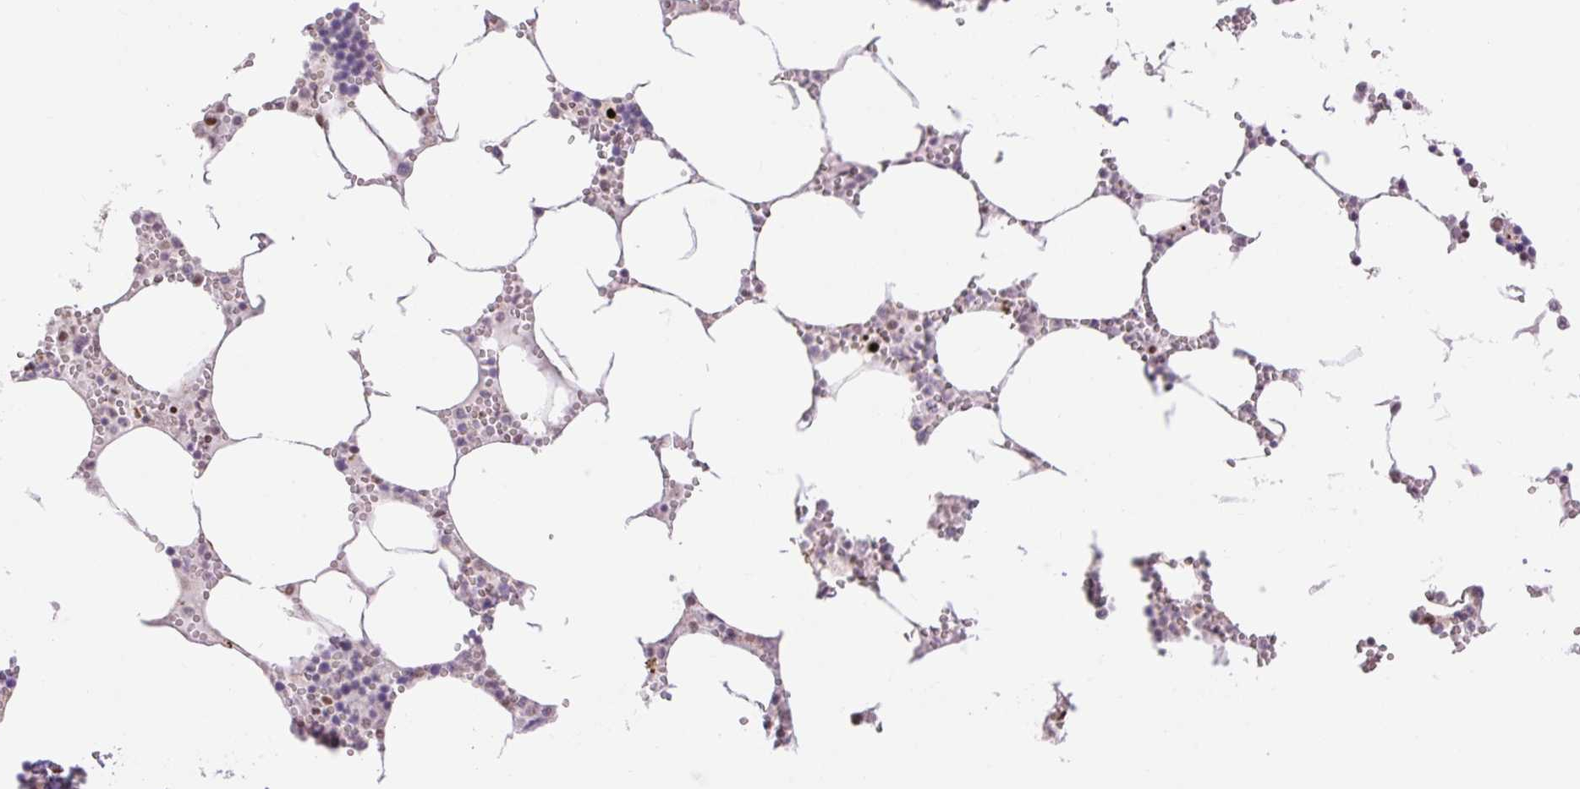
{"staining": {"intensity": "moderate", "quantity": "<25%", "location": "nuclear"}, "tissue": "bone marrow", "cell_type": "Hematopoietic cells", "image_type": "normal", "snomed": [{"axis": "morphology", "description": "Normal tissue, NOS"}, {"axis": "topography", "description": "Bone marrow"}], "caption": "Benign bone marrow demonstrates moderate nuclear staining in about <25% of hematopoietic cells, visualized by immunohistochemistry.", "gene": "RIPPLY3", "patient": {"sex": "male", "age": 54}}